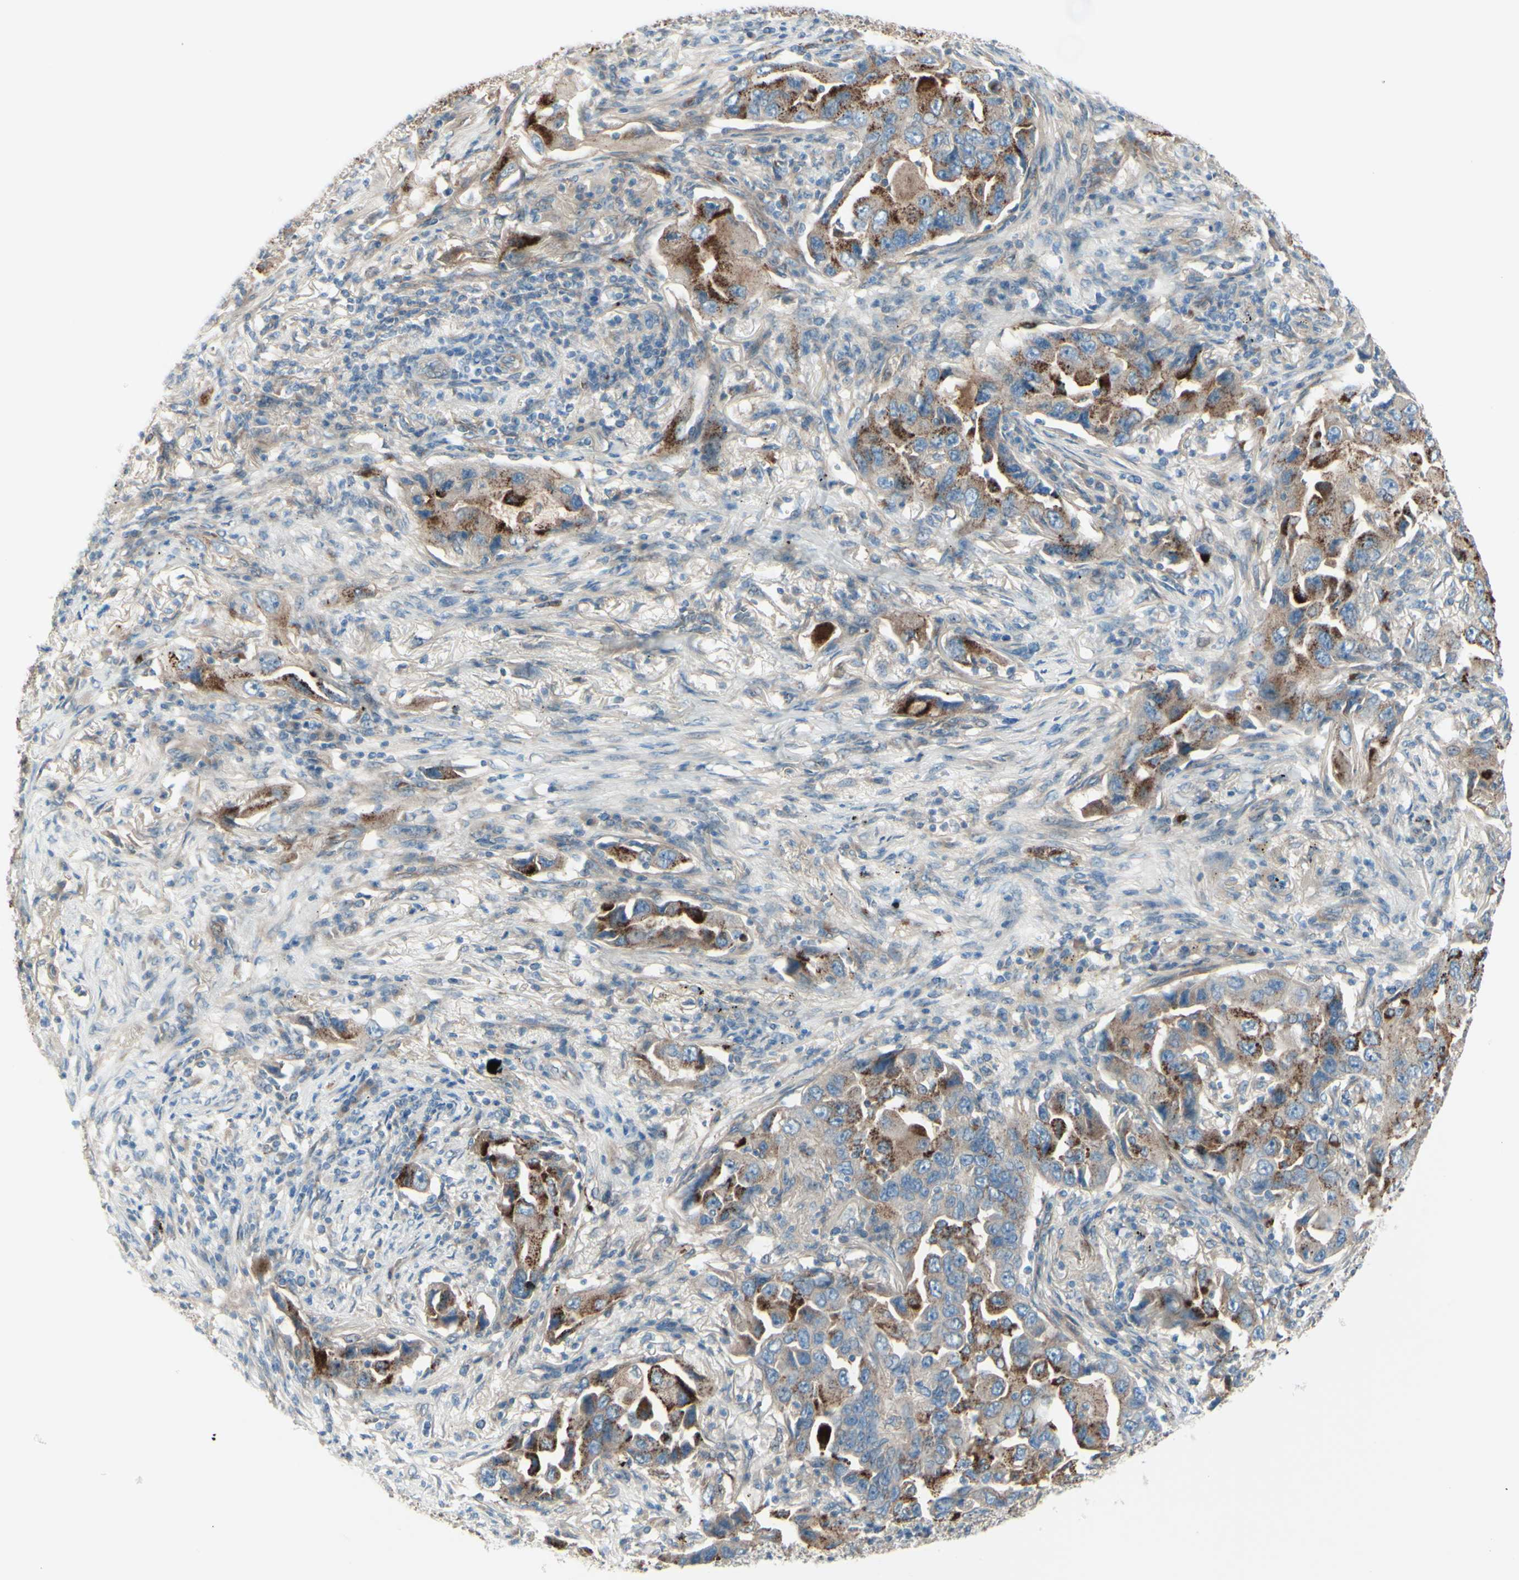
{"staining": {"intensity": "weak", "quantity": ">75%", "location": "cytoplasmic/membranous"}, "tissue": "lung cancer", "cell_type": "Tumor cells", "image_type": "cancer", "snomed": [{"axis": "morphology", "description": "Adenocarcinoma, NOS"}, {"axis": "topography", "description": "Lung"}], "caption": "A low amount of weak cytoplasmic/membranous positivity is present in about >75% of tumor cells in lung cancer tissue.", "gene": "PCDHGA2", "patient": {"sex": "female", "age": 65}}